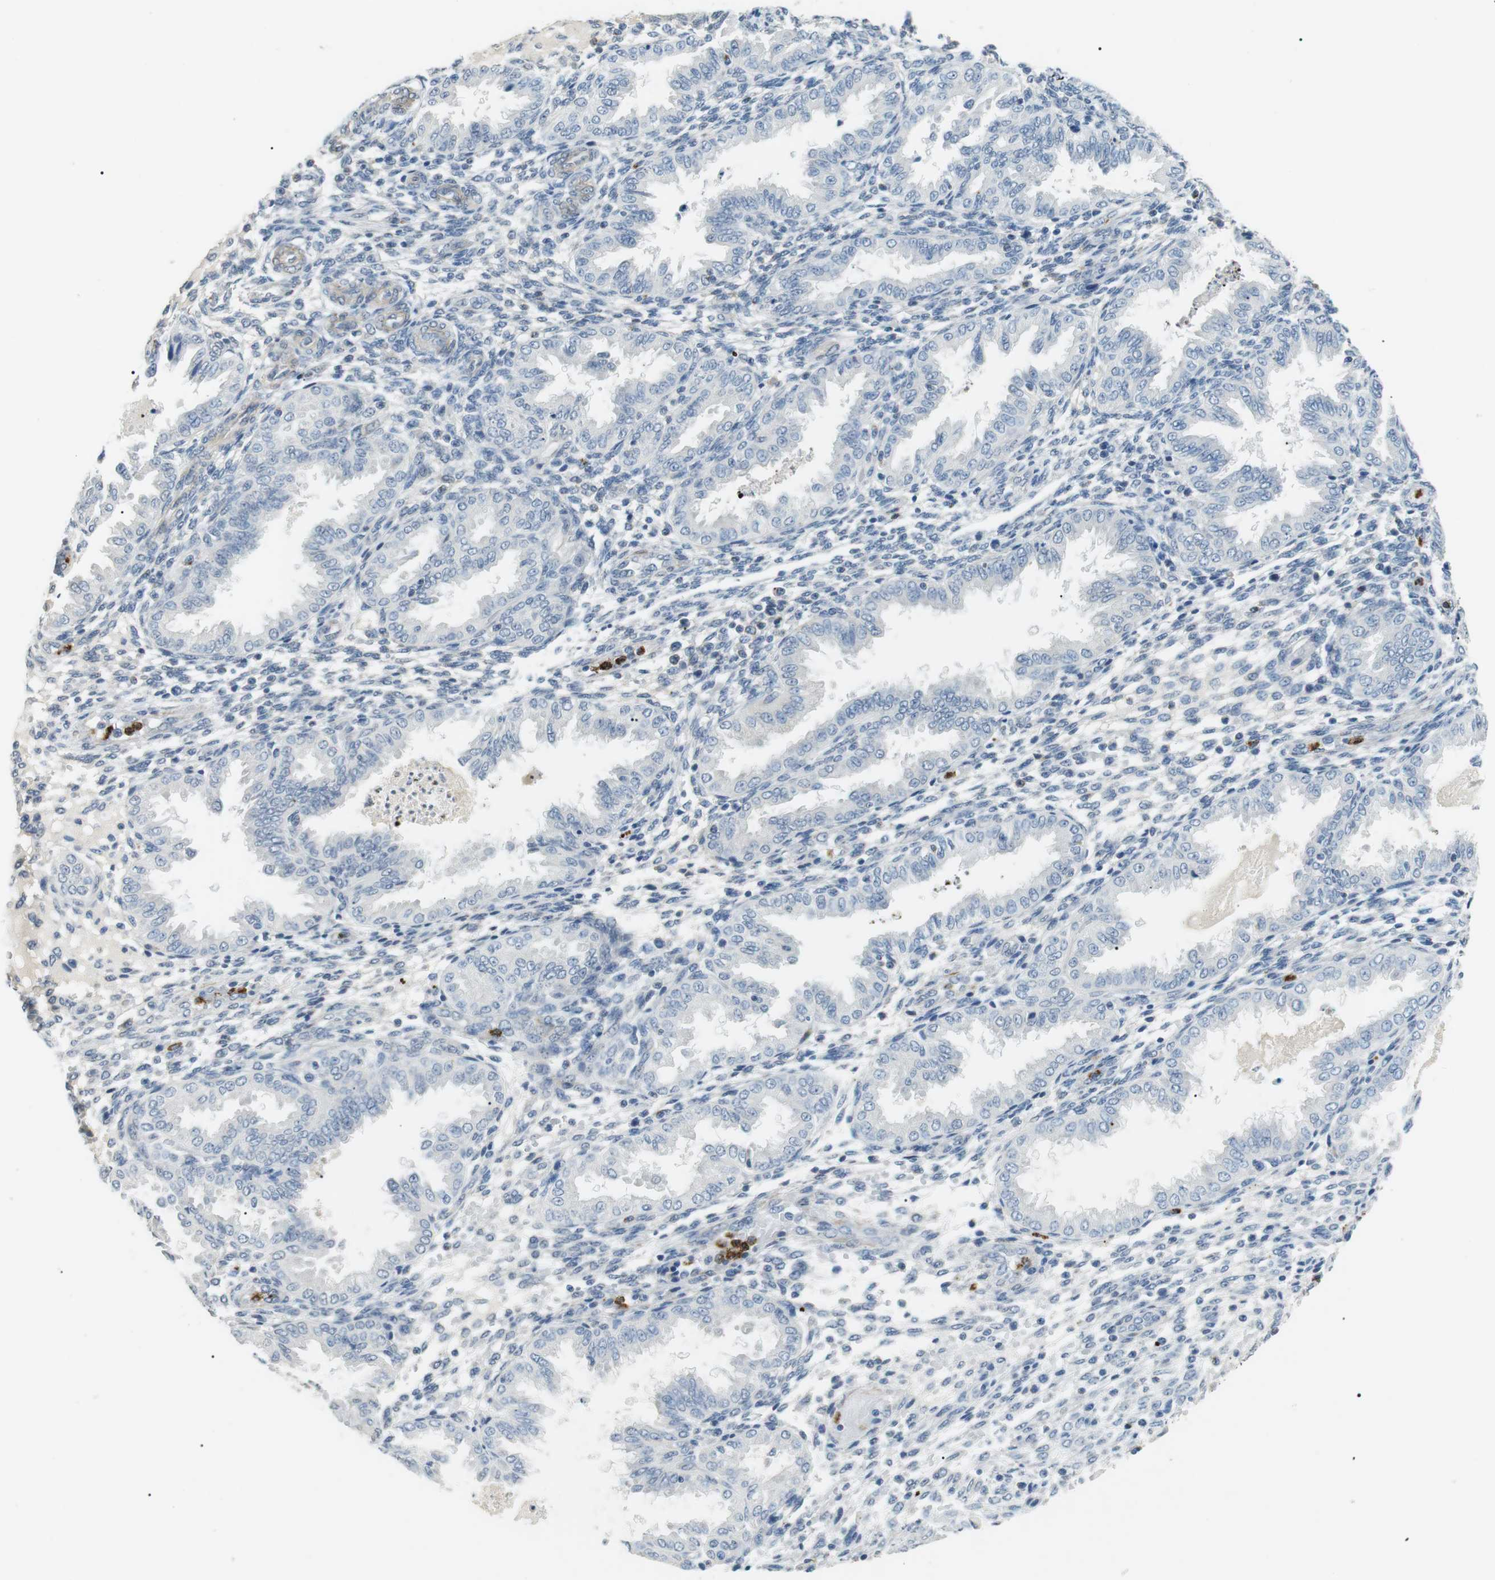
{"staining": {"intensity": "negative", "quantity": "none", "location": "none"}, "tissue": "endometrium", "cell_type": "Cells in endometrial stroma", "image_type": "normal", "snomed": [{"axis": "morphology", "description": "Normal tissue, NOS"}, {"axis": "topography", "description": "Endometrium"}], "caption": "Cells in endometrial stroma show no significant staining in unremarkable endometrium. (Stains: DAB (3,3'-diaminobenzidine) immunohistochemistry (IHC) with hematoxylin counter stain, Microscopy: brightfield microscopy at high magnification).", "gene": "GZMM", "patient": {"sex": "female", "age": 33}}